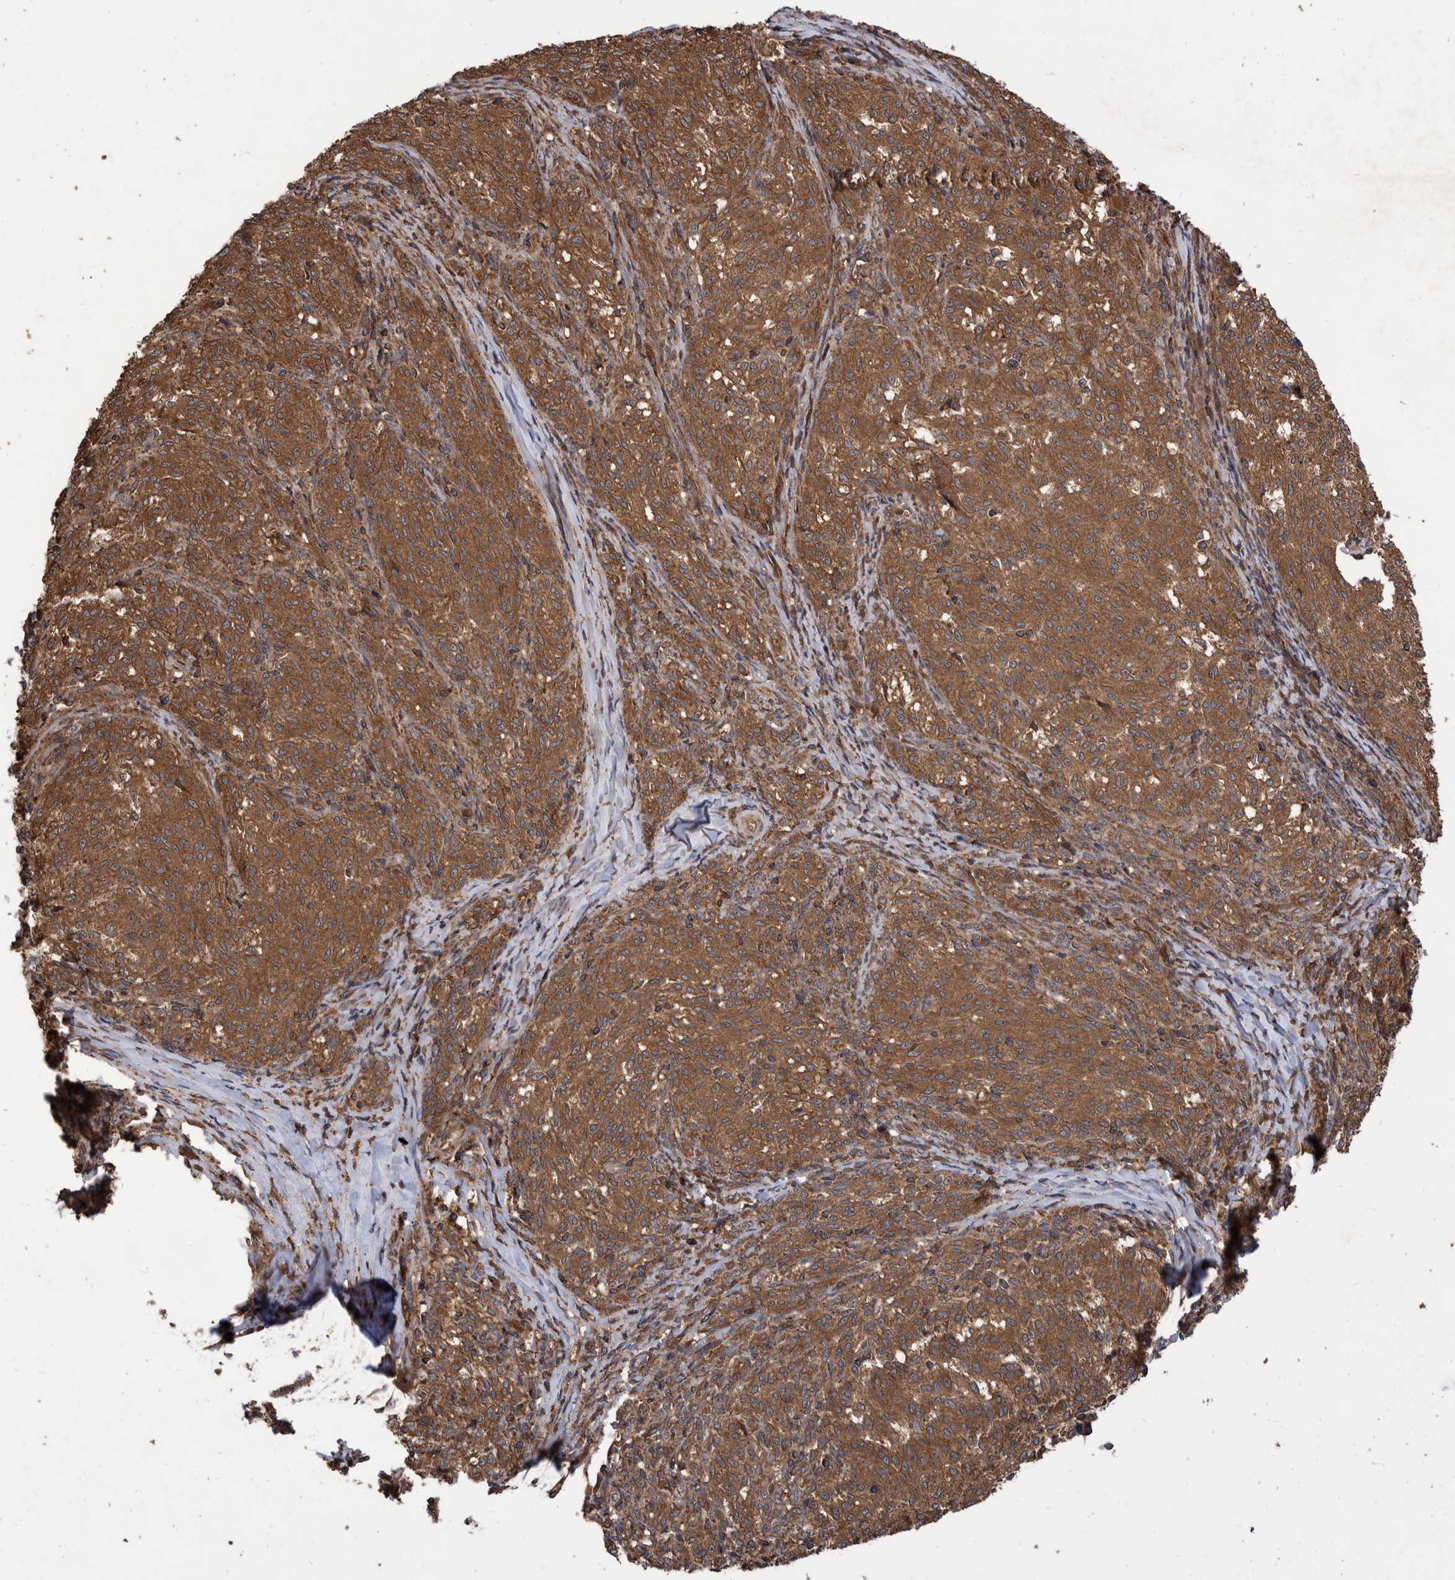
{"staining": {"intensity": "moderate", "quantity": ">75%", "location": "cytoplasmic/membranous"}, "tissue": "melanoma", "cell_type": "Tumor cells", "image_type": "cancer", "snomed": [{"axis": "morphology", "description": "Malignant melanoma, NOS"}, {"axis": "topography", "description": "Skin"}], "caption": "IHC micrograph of malignant melanoma stained for a protein (brown), which displays medium levels of moderate cytoplasmic/membranous positivity in about >75% of tumor cells.", "gene": "VBP1", "patient": {"sex": "female", "age": 72}}